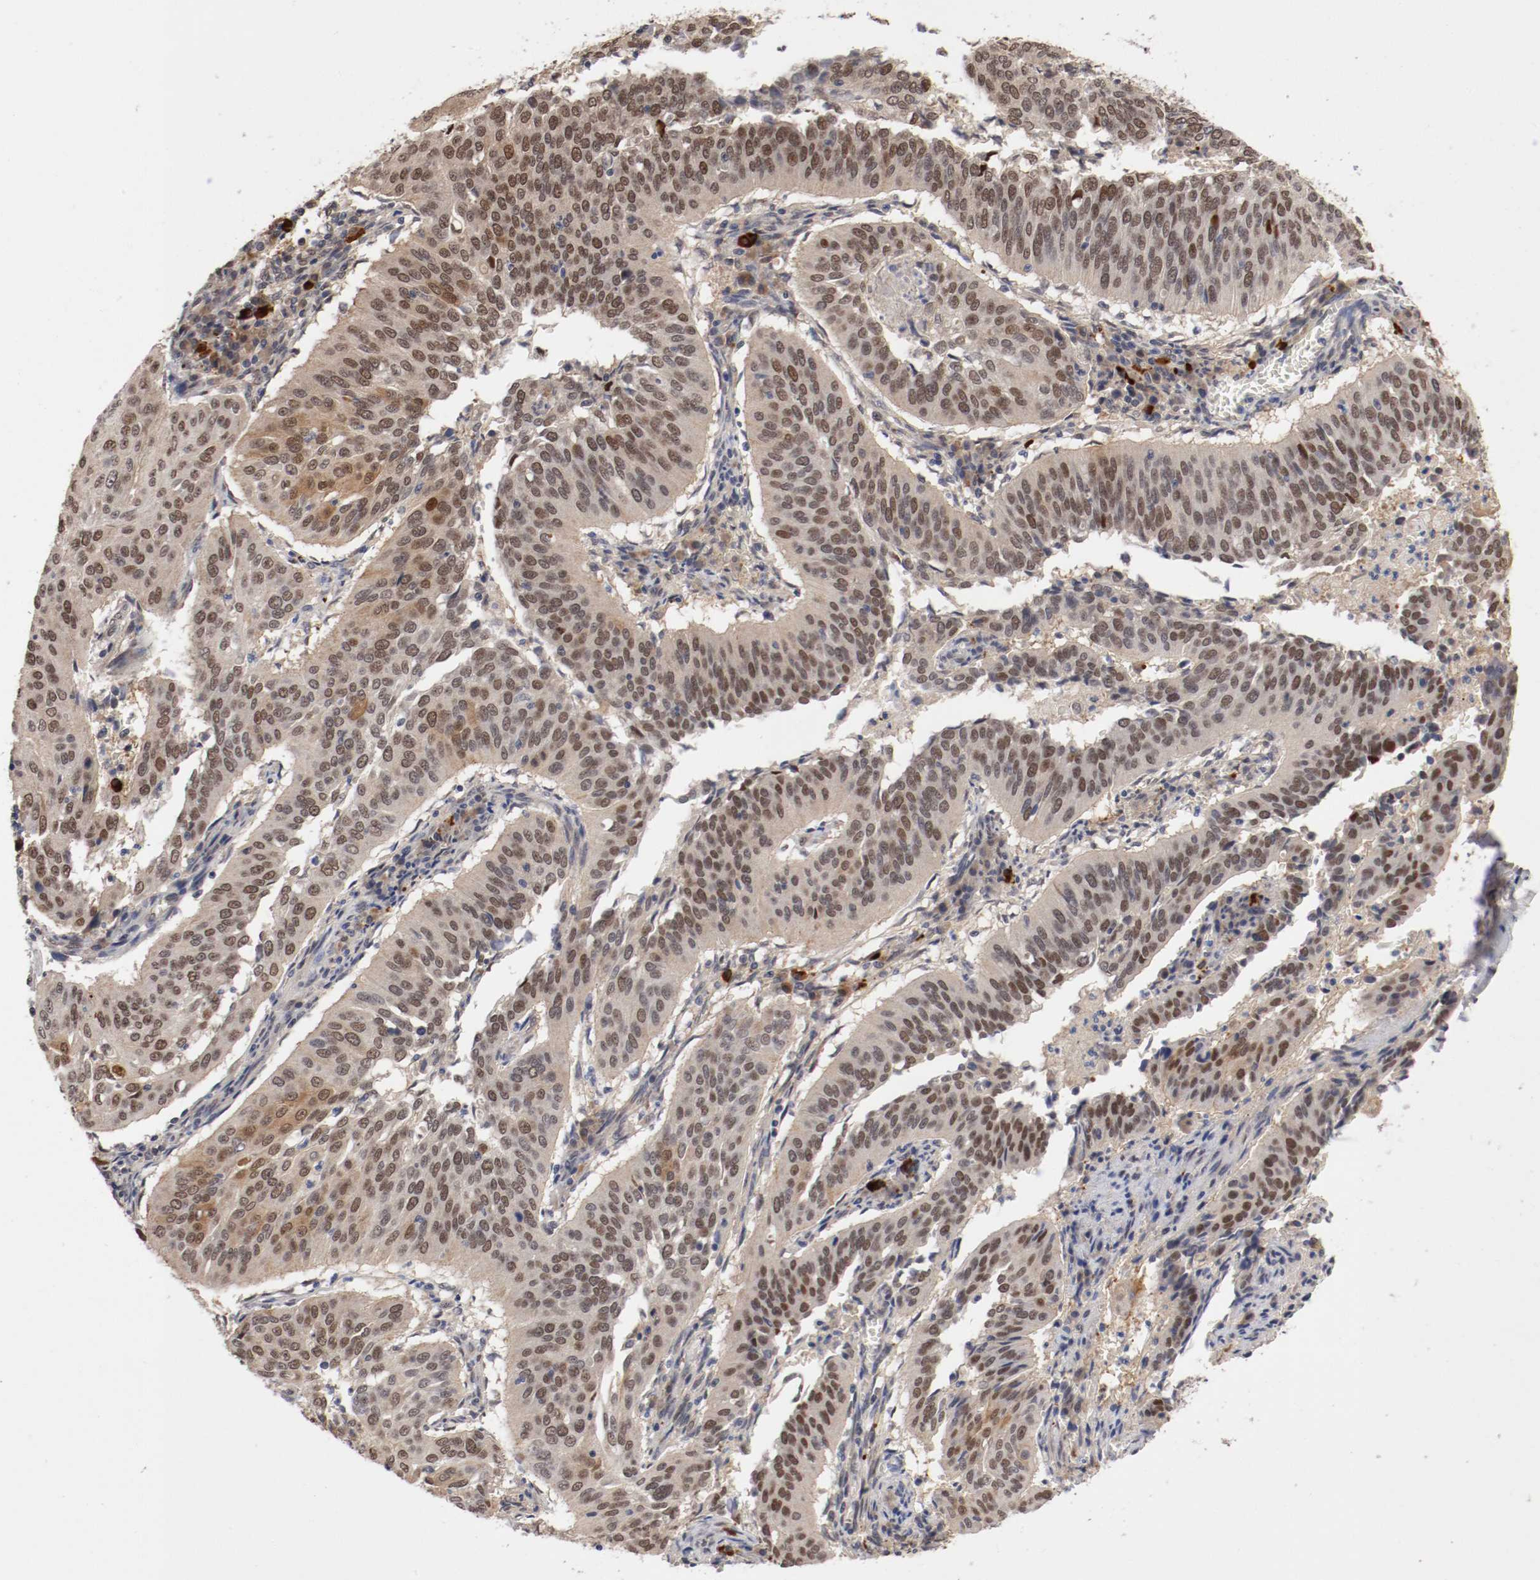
{"staining": {"intensity": "moderate", "quantity": ">75%", "location": "nuclear"}, "tissue": "cervical cancer", "cell_type": "Tumor cells", "image_type": "cancer", "snomed": [{"axis": "morphology", "description": "Squamous cell carcinoma, NOS"}, {"axis": "topography", "description": "Cervix"}], "caption": "The image displays staining of cervical cancer (squamous cell carcinoma), revealing moderate nuclear protein positivity (brown color) within tumor cells. The staining was performed using DAB to visualize the protein expression in brown, while the nuclei were stained in blue with hematoxylin (Magnification: 20x).", "gene": "DNMT3B", "patient": {"sex": "female", "age": 39}}